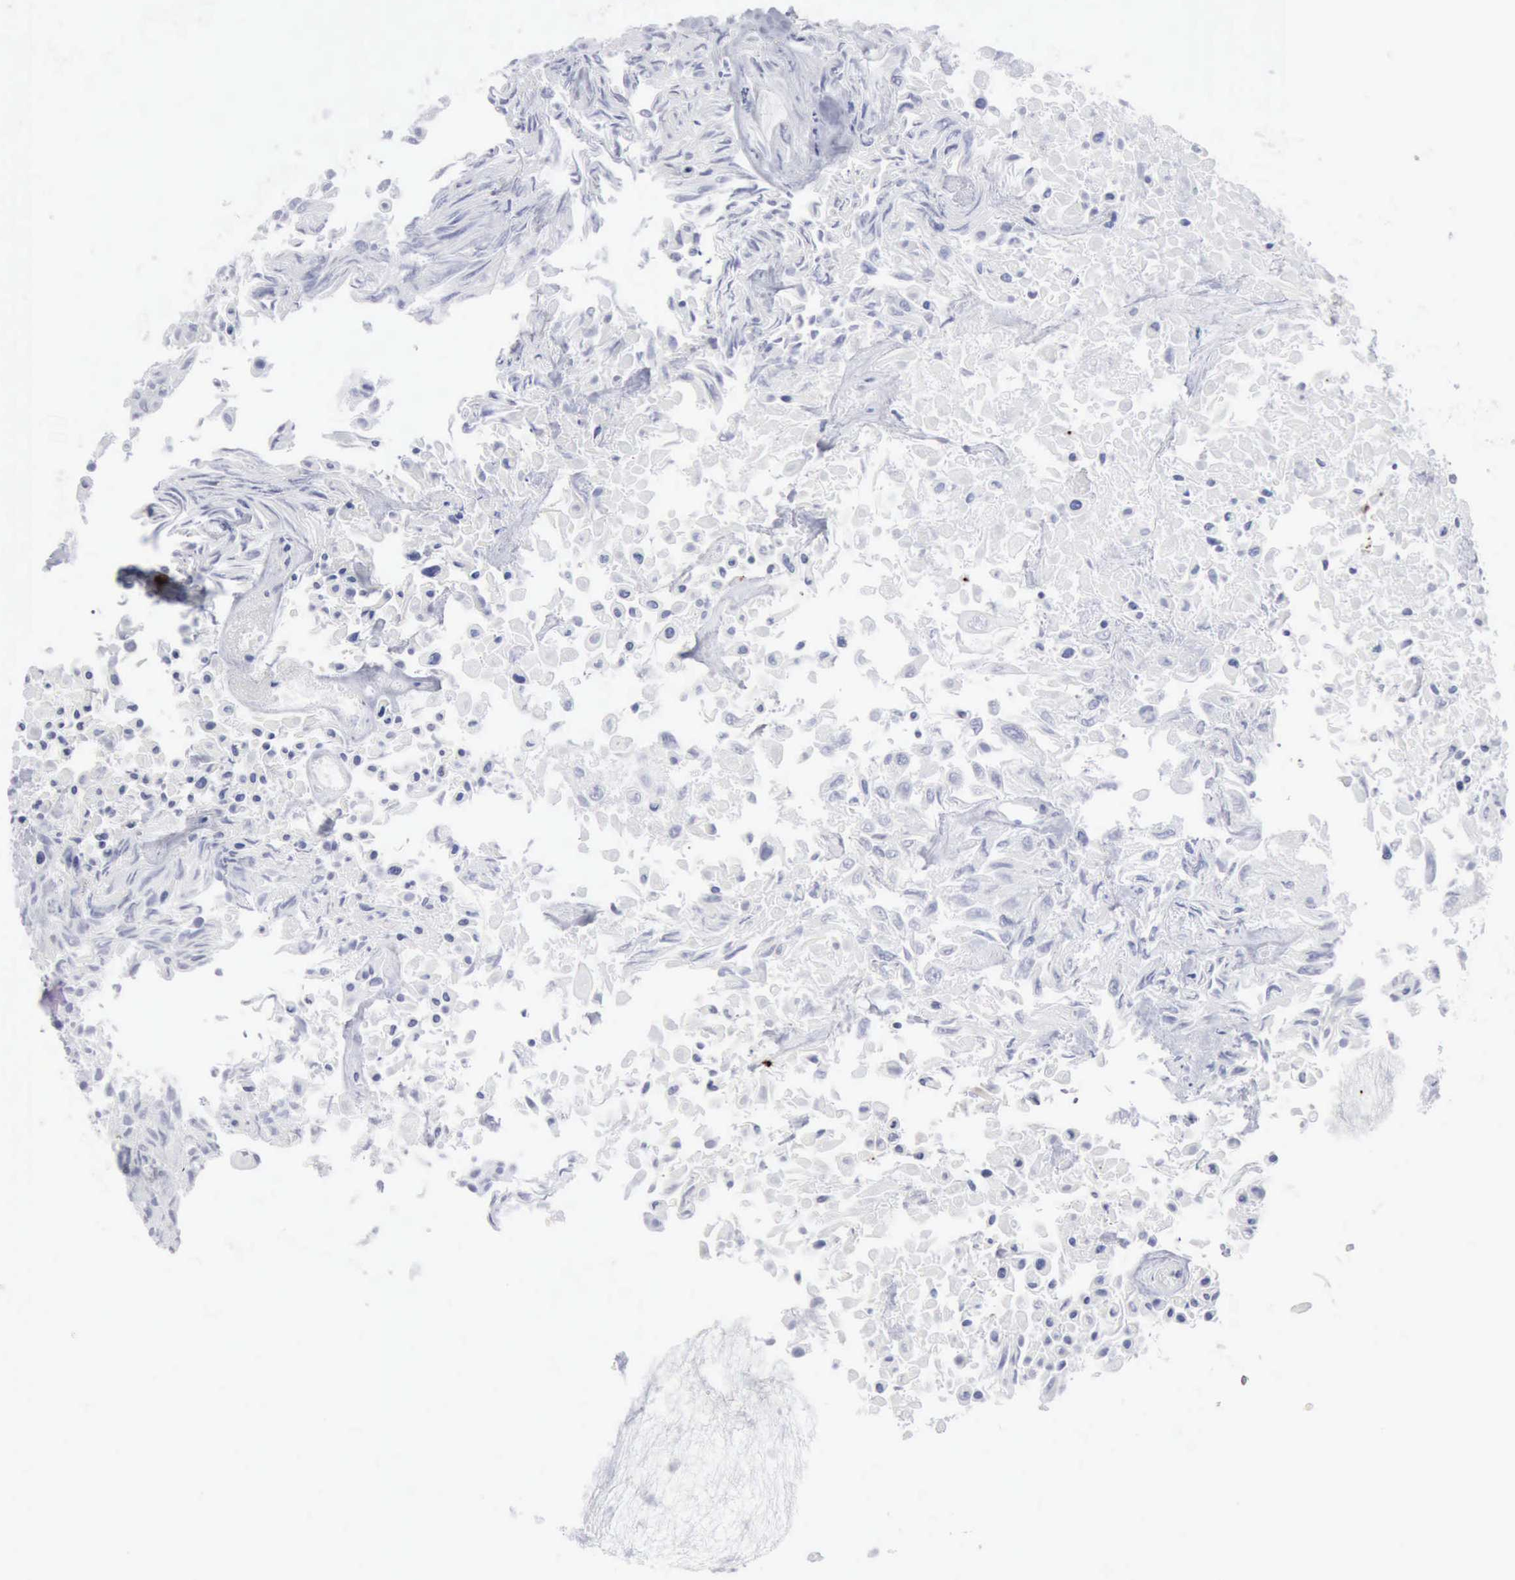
{"staining": {"intensity": "negative", "quantity": "none", "location": "none"}, "tissue": "urothelial cancer", "cell_type": "Tumor cells", "image_type": "cancer", "snomed": [{"axis": "morphology", "description": "Urothelial carcinoma, High grade"}, {"axis": "topography", "description": "Urinary bladder"}], "caption": "The micrograph reveals no significant expression in tumor cells of urothelial carcinoma (high-grade).", "gene": "CMA1", "patient": {"sex": "male", "age": 56}}